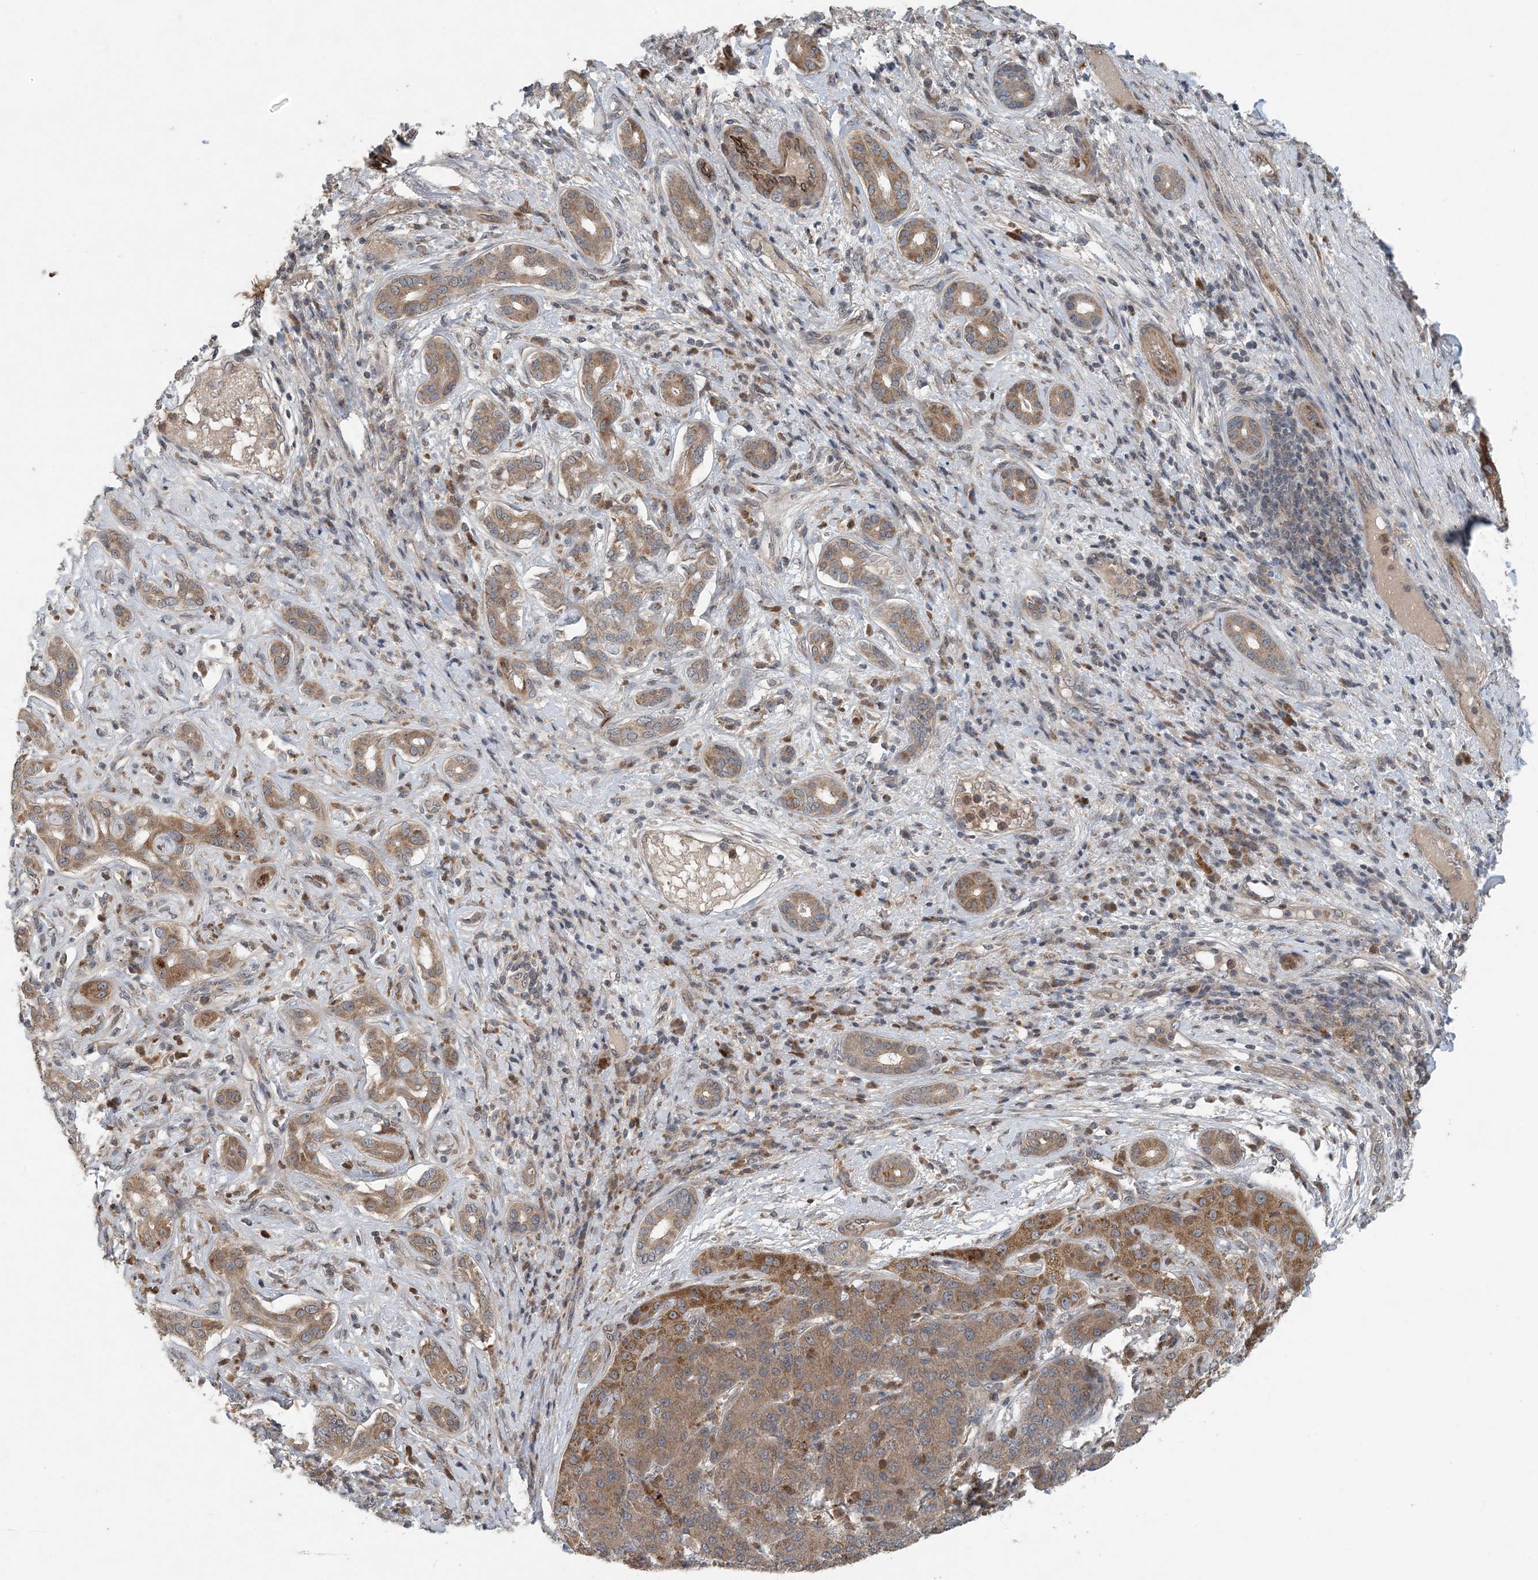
{"staining": {"intensity": "moderate", "quantity": ">75%", "location": "cytoplasmic/membranous"}, "tissue": "liver cancer", "cell_type": "Tumor cells", "image_type": "cancer", "snomed": [{"axis": "morphology", "description": "Carcinoma, Hepatocellular, NOS"}, {"axis": "topography", "description": "Liver"}], "caption": "Immunohistochemical staining of liver cancer displays medium levels of moderate cytoplasmic/membranous protein staining in approximately >75% of tumor cells. (Brightfield microscopy of DAB IHC at high magnification).", "gene": "MYO9B", "patient": {"sex": "male", "age": 65}}